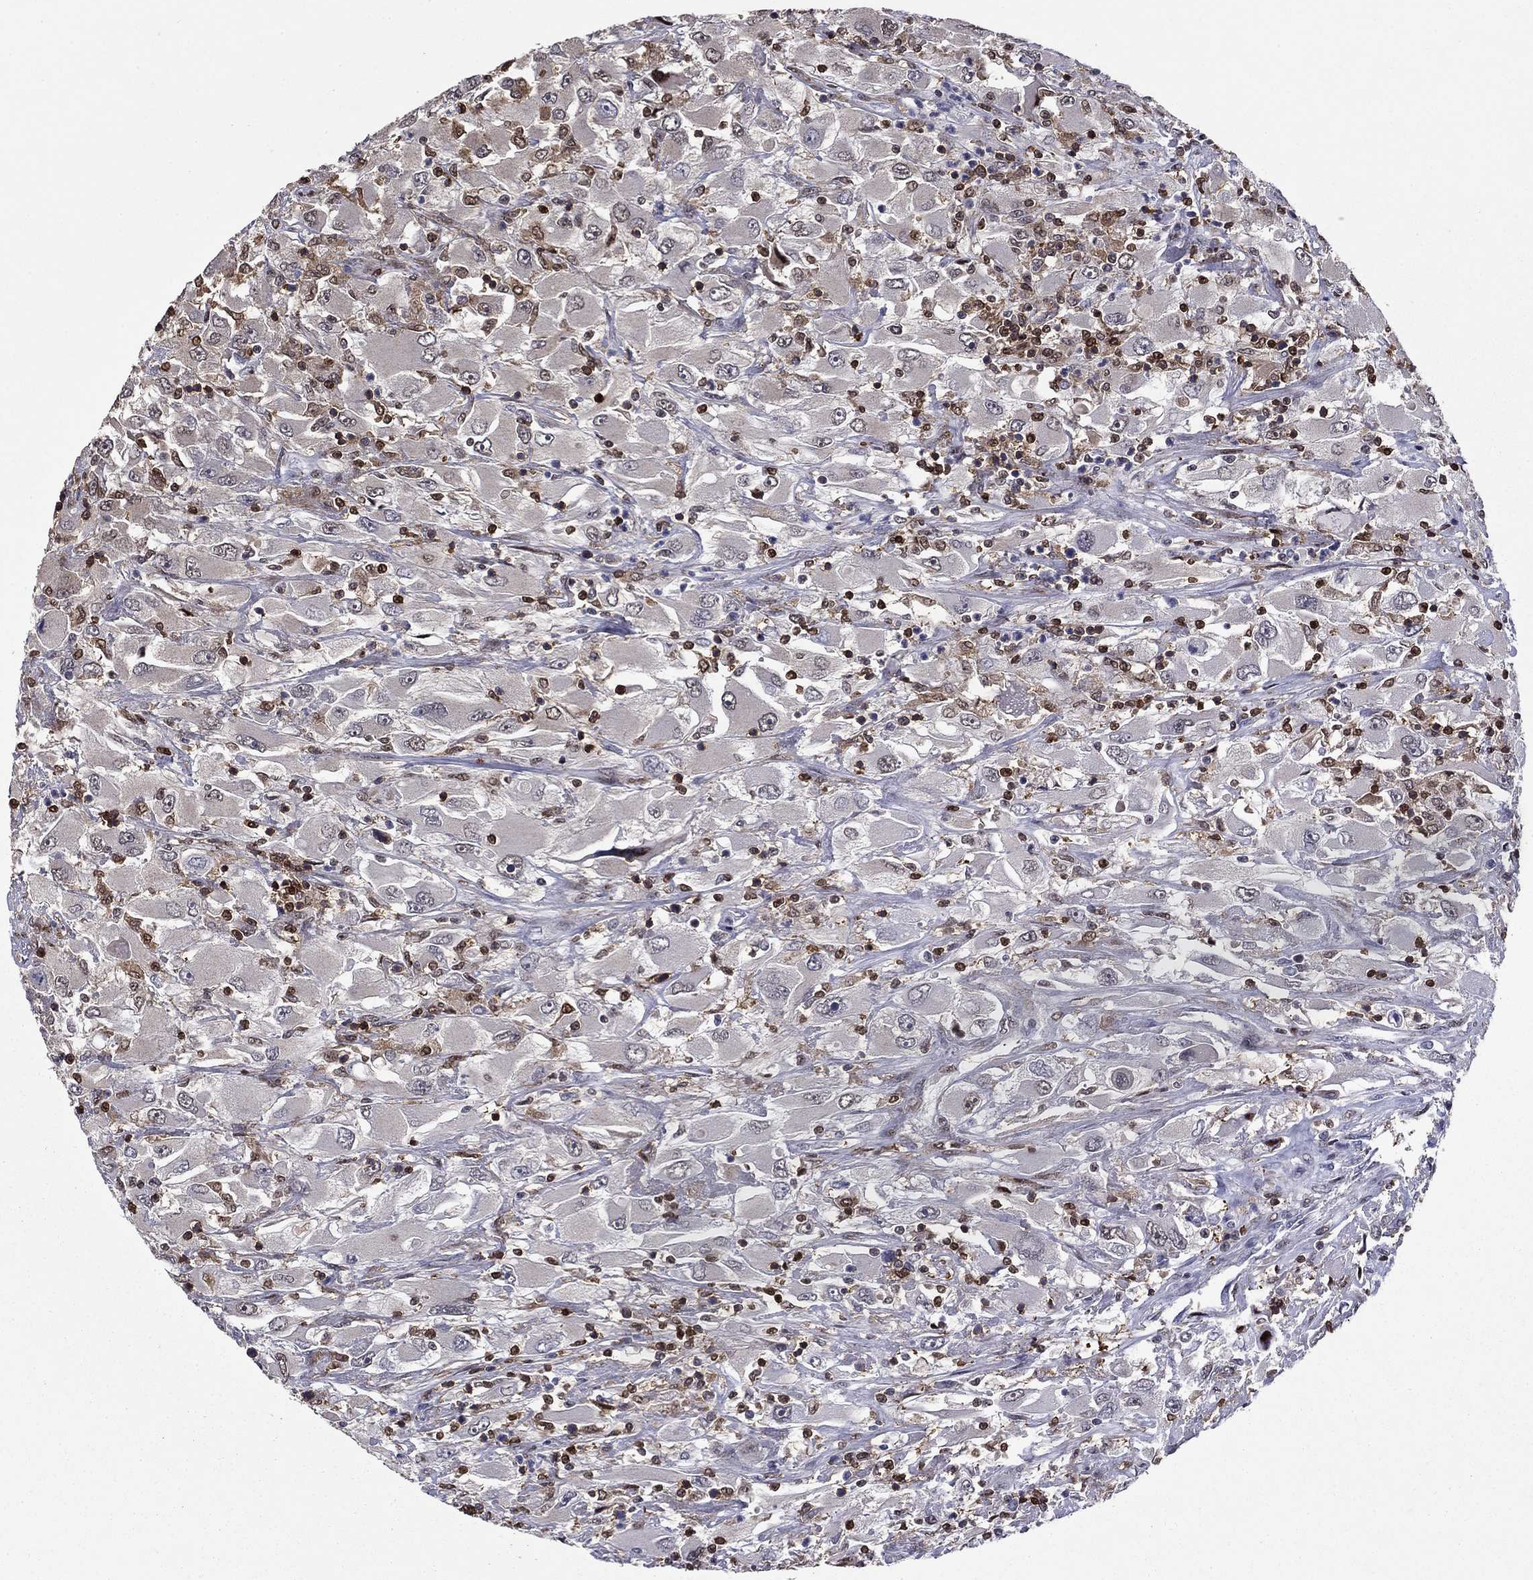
{"staining": {"intensity": "weak", "quantity": "<25%", "location": "cytoplasmic/membranous"}, "tissue": "renal cancer", "cell_type": "Tumor cells", "image_type": "cancer", "snomed": [{"axis": "morphology", "description": "Adenocarcinoma, NOS"}, {"axis": "topography", "description": "Kidney"}], "caption": "Human renal cancer (adenocarcinoma) stained for a protein using immunohistochemistry exhibits no staining in tumor cells.", "gene": "APPBP2", "patient": {"sex": "female", "age": 52}}